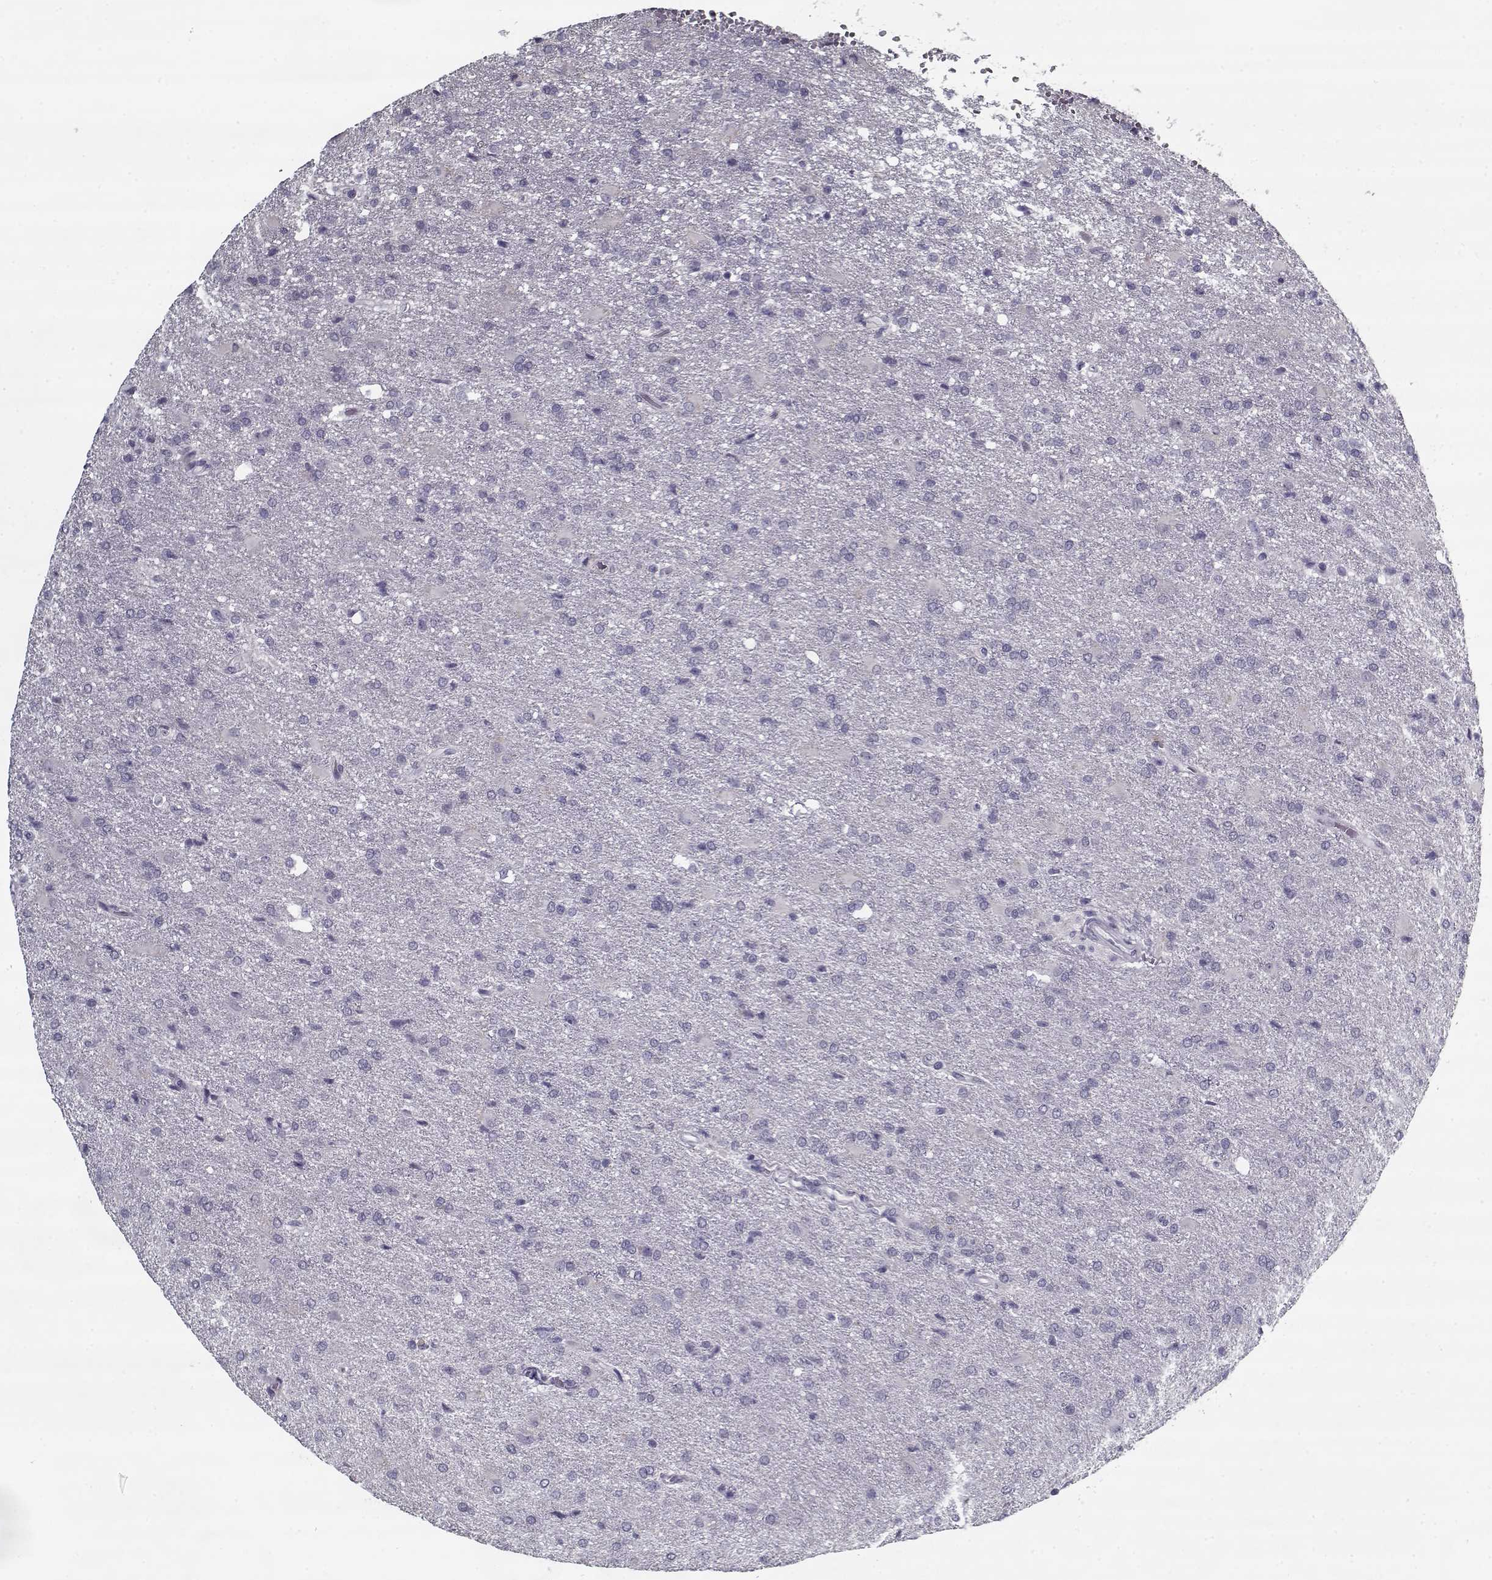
{"staining": {"intensity": "negative", "quantity": "none", "location": "none"}, "tissue": "glioma", "cell_type": "Tumor cells", "image_type": "cancer", "snomed": [{"axis": "morphology", "description": "Glioma, malignant, High grade"}, {"axis": "topography", "description": "Brain"}], "caption": "This is an immunohistochemistry image of human malignant glioma (high-grade). There is no positivity in tumor cells.", "gene": "RNF32", "patient": {"sex": "male", "age": 68}}